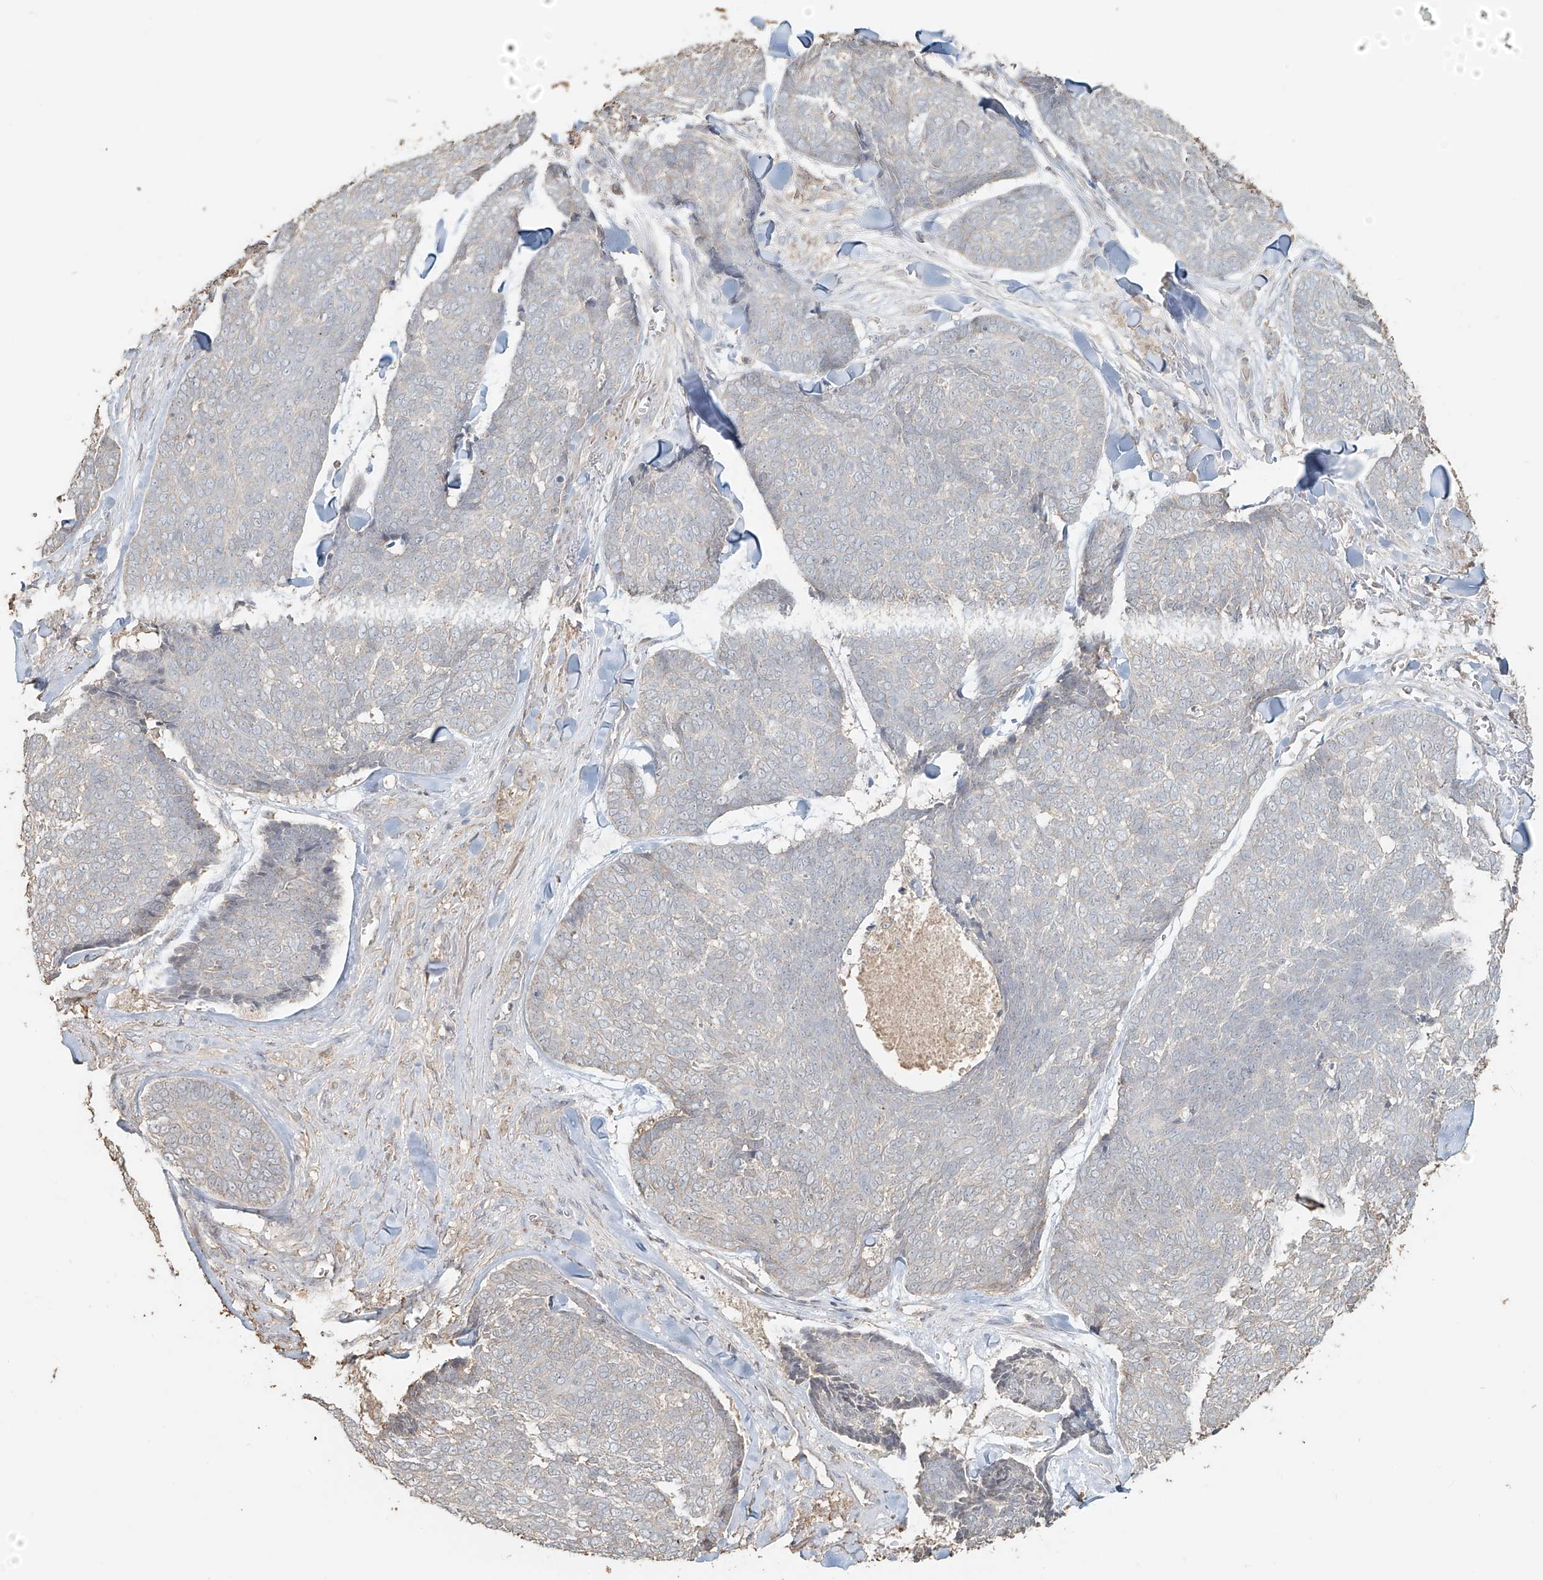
{"staining": {"intensity": "negative", "quantity": "none", "location": "none"}, "tissue": "skin cancer", "cell_type": "Tumor cells", "image_type": "cancer", "snomed": [{"axis": "morphology", "description": "Basal cell carcinoma"}, {"axis": "topography", "description": "Skin"}], "caption": "Immunohistochemical staining of basal cell carcinoma (skin) demonstrates no significant positivity in tumor cells.", "gene": "NPHS1", "patient": {"sex": "male", "age": 84}}